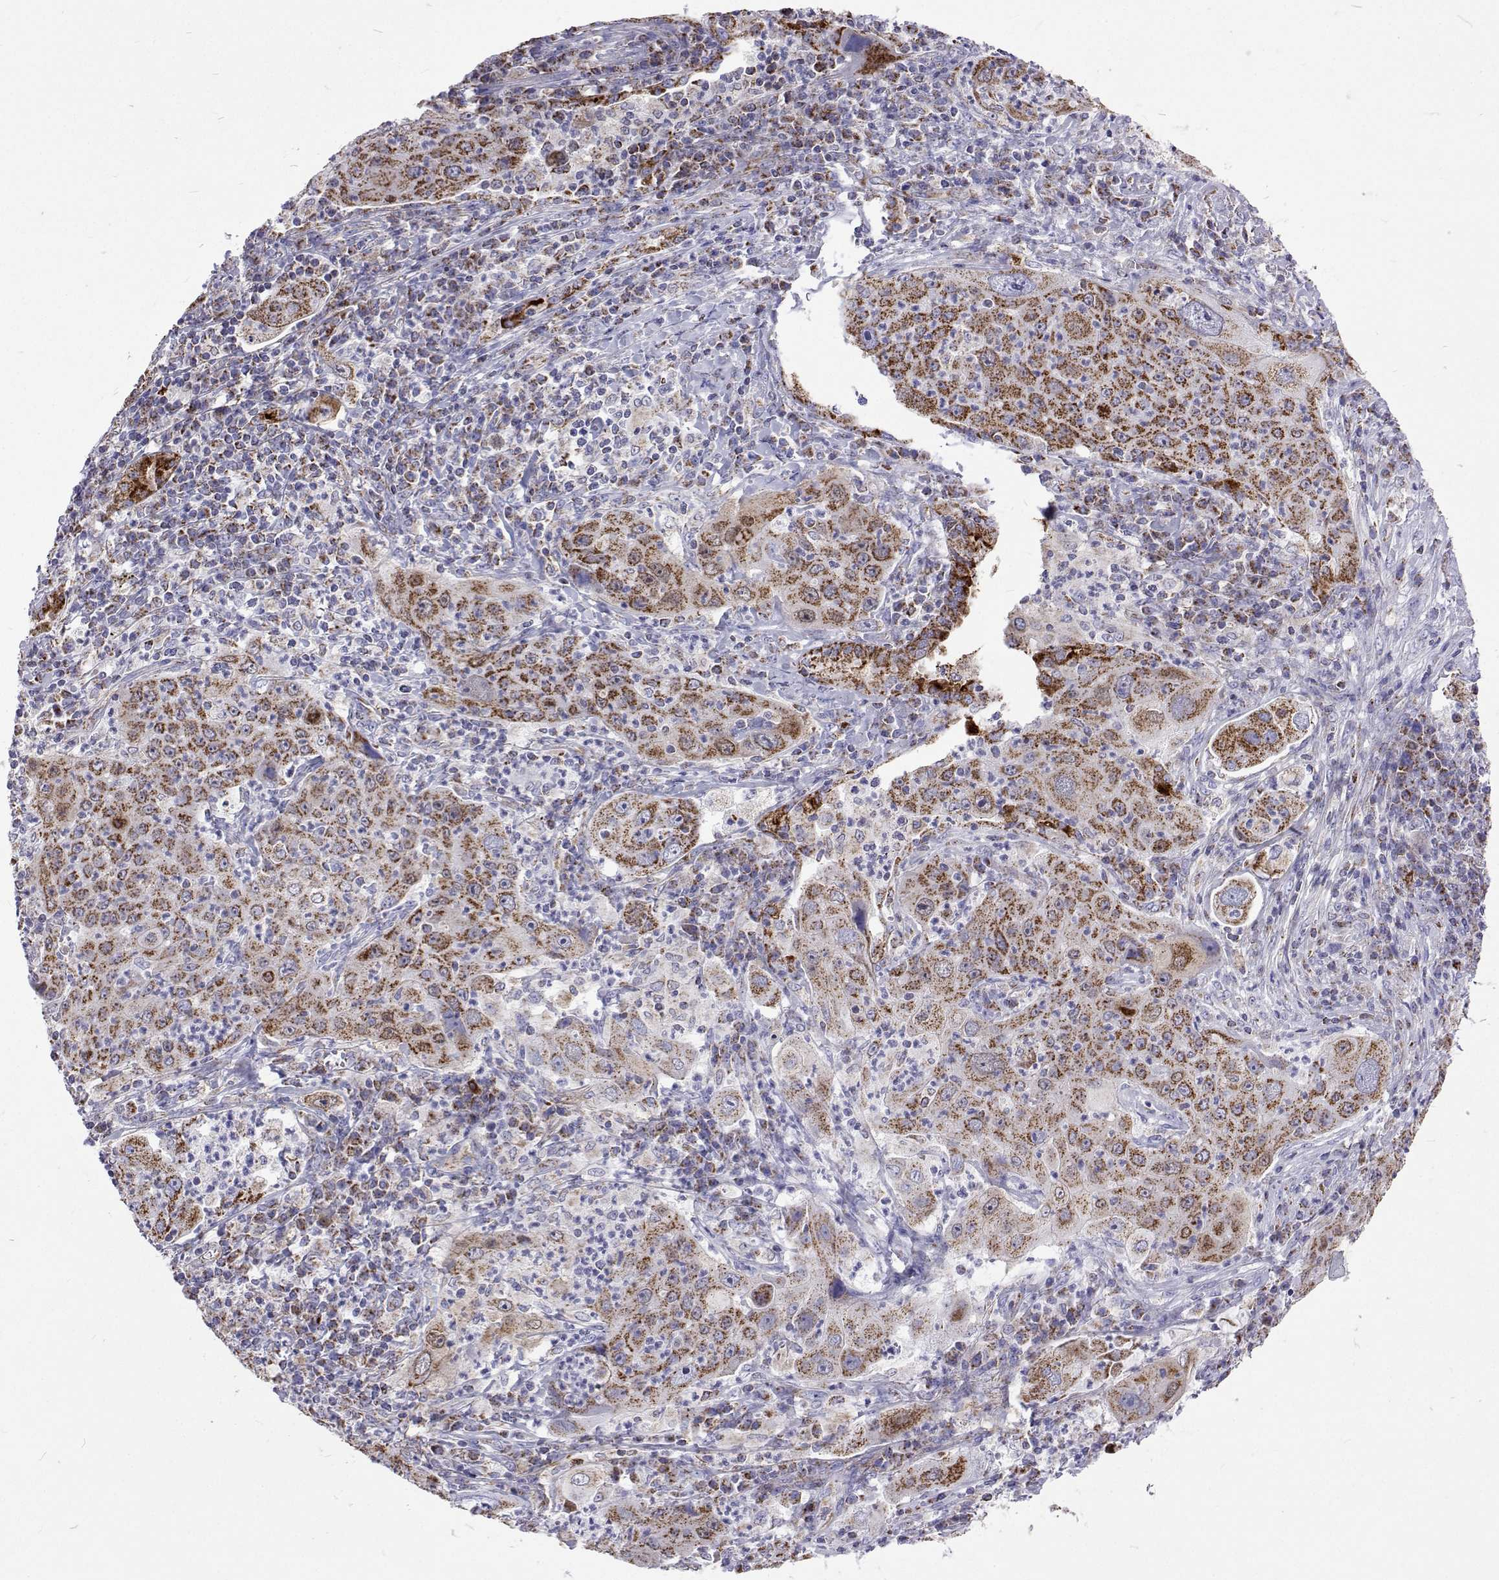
{"staining": {"intensity": "strong", "quantity": "25%-75%", "location": "cytoplasmic/membranous"}, "tissue": "lung cancer", "cell_type": "Tumor cells", "image_type": "cancer", "snomed": [{"axis": "morphology", "description": "Squamous cell carcinoma, NOS"}, {"axis": "topography", "description": "Lung"}], "caption": "Immunohistochemical staining of human lung cancer (squamous cell carcinoma) shows high levels of strong cytoplasmic/membranous protein positivity in approximately 25%-75% of tumor cells. (DAB (3,3'-diaminobenzidine) IHC, brown staining for protein, blue staining for nuclei).", "gene": "MCCC2", "patient": {"sex": "female", "age": 59}}